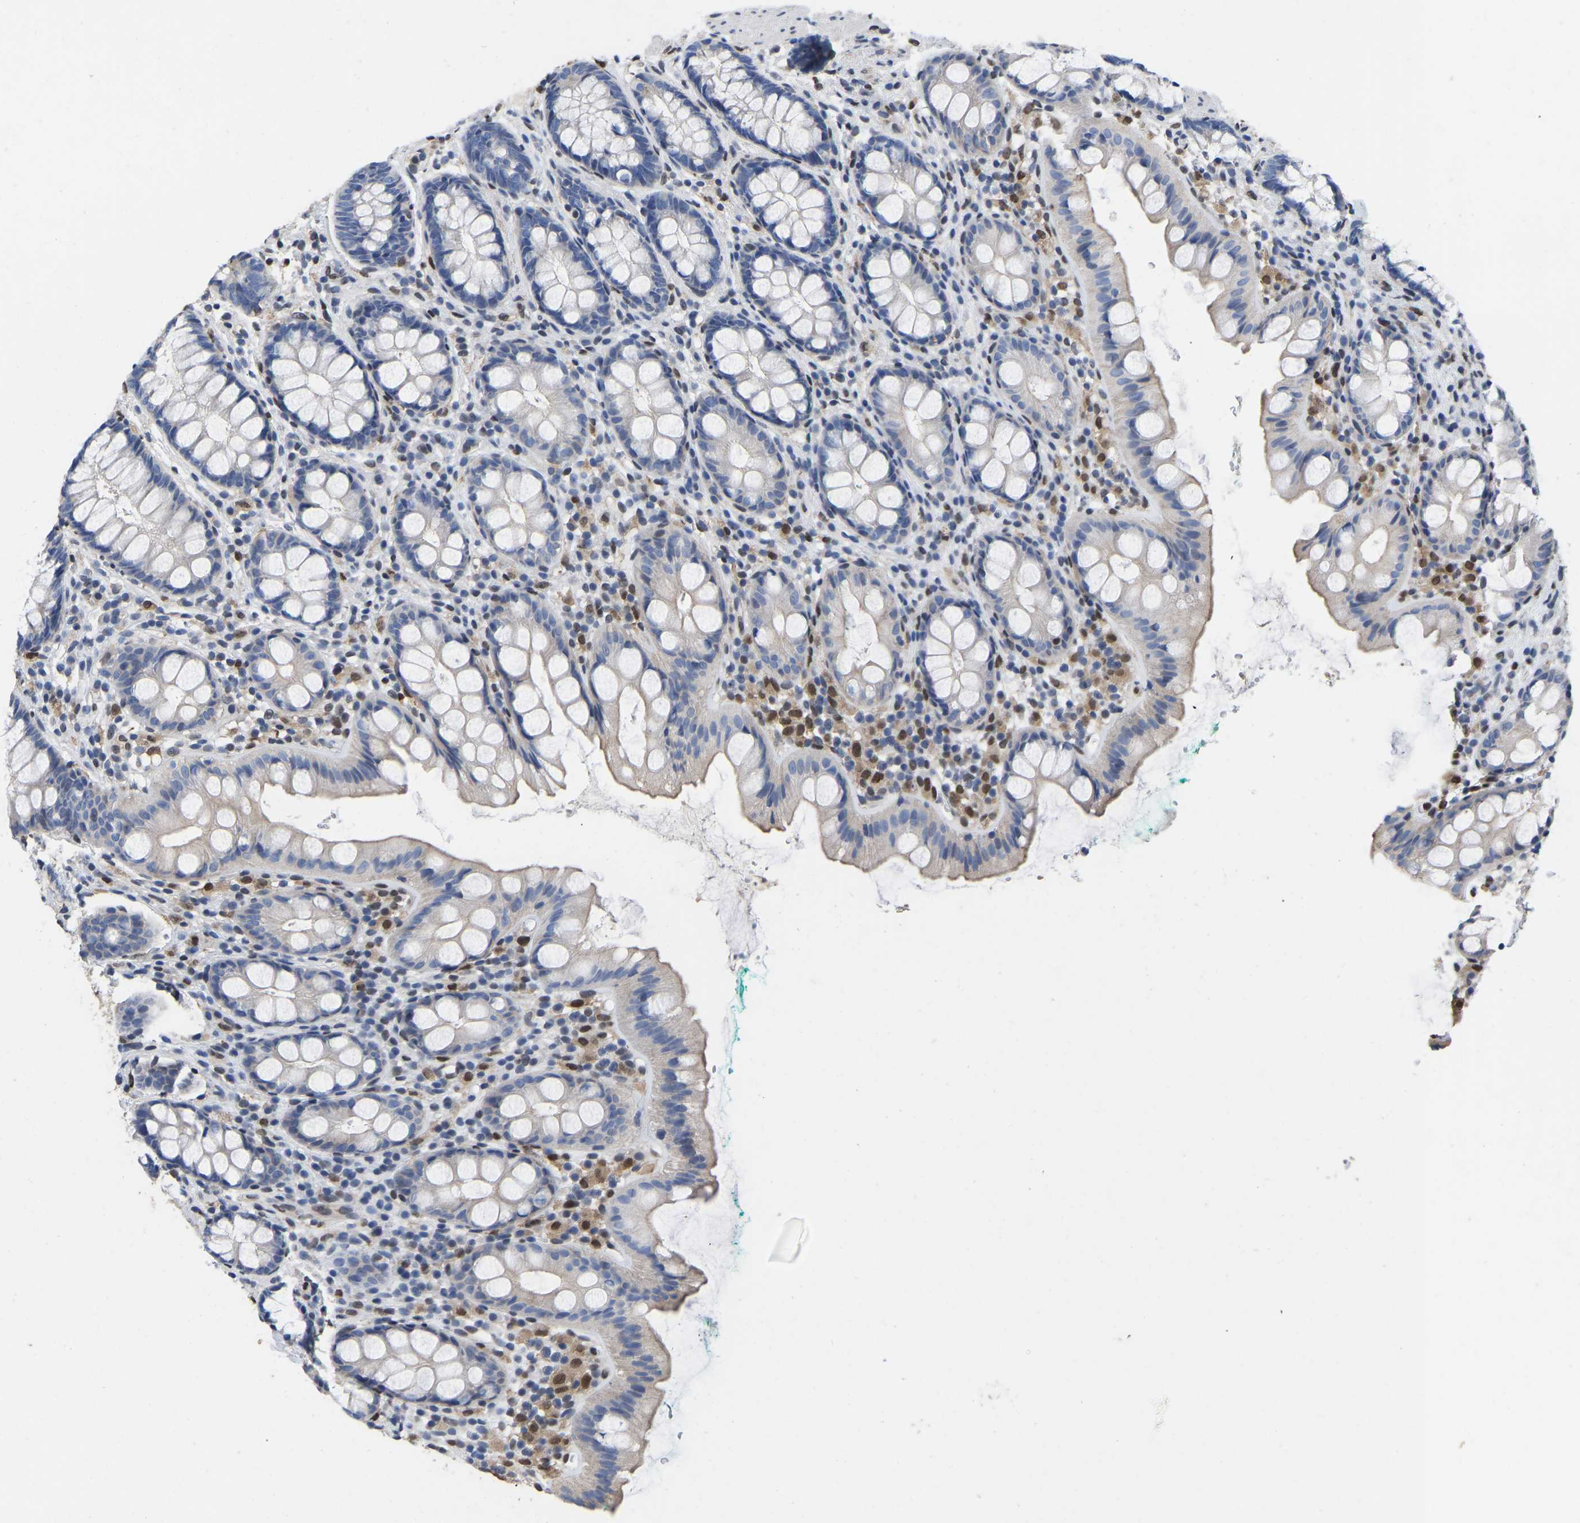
{"staining": {"intensity": "negative", "quantity": "none", "location": "none"}, "tissue": "rectum", "cell_type": "Glandular cells", "image_type": "normal", "snomed": [{"axis": "morphology", "description": "Normal tissue, NOS"}, {"axis": "topography", "description": "Rectum"}], "caption": "Glandular cells show no significant protein staining in unremarkable rectum. (Immunohistochemistry, brightfield microscopy, high magnification).", "gene": "QKI", "patient": {"sex": "female", "age": 65}}